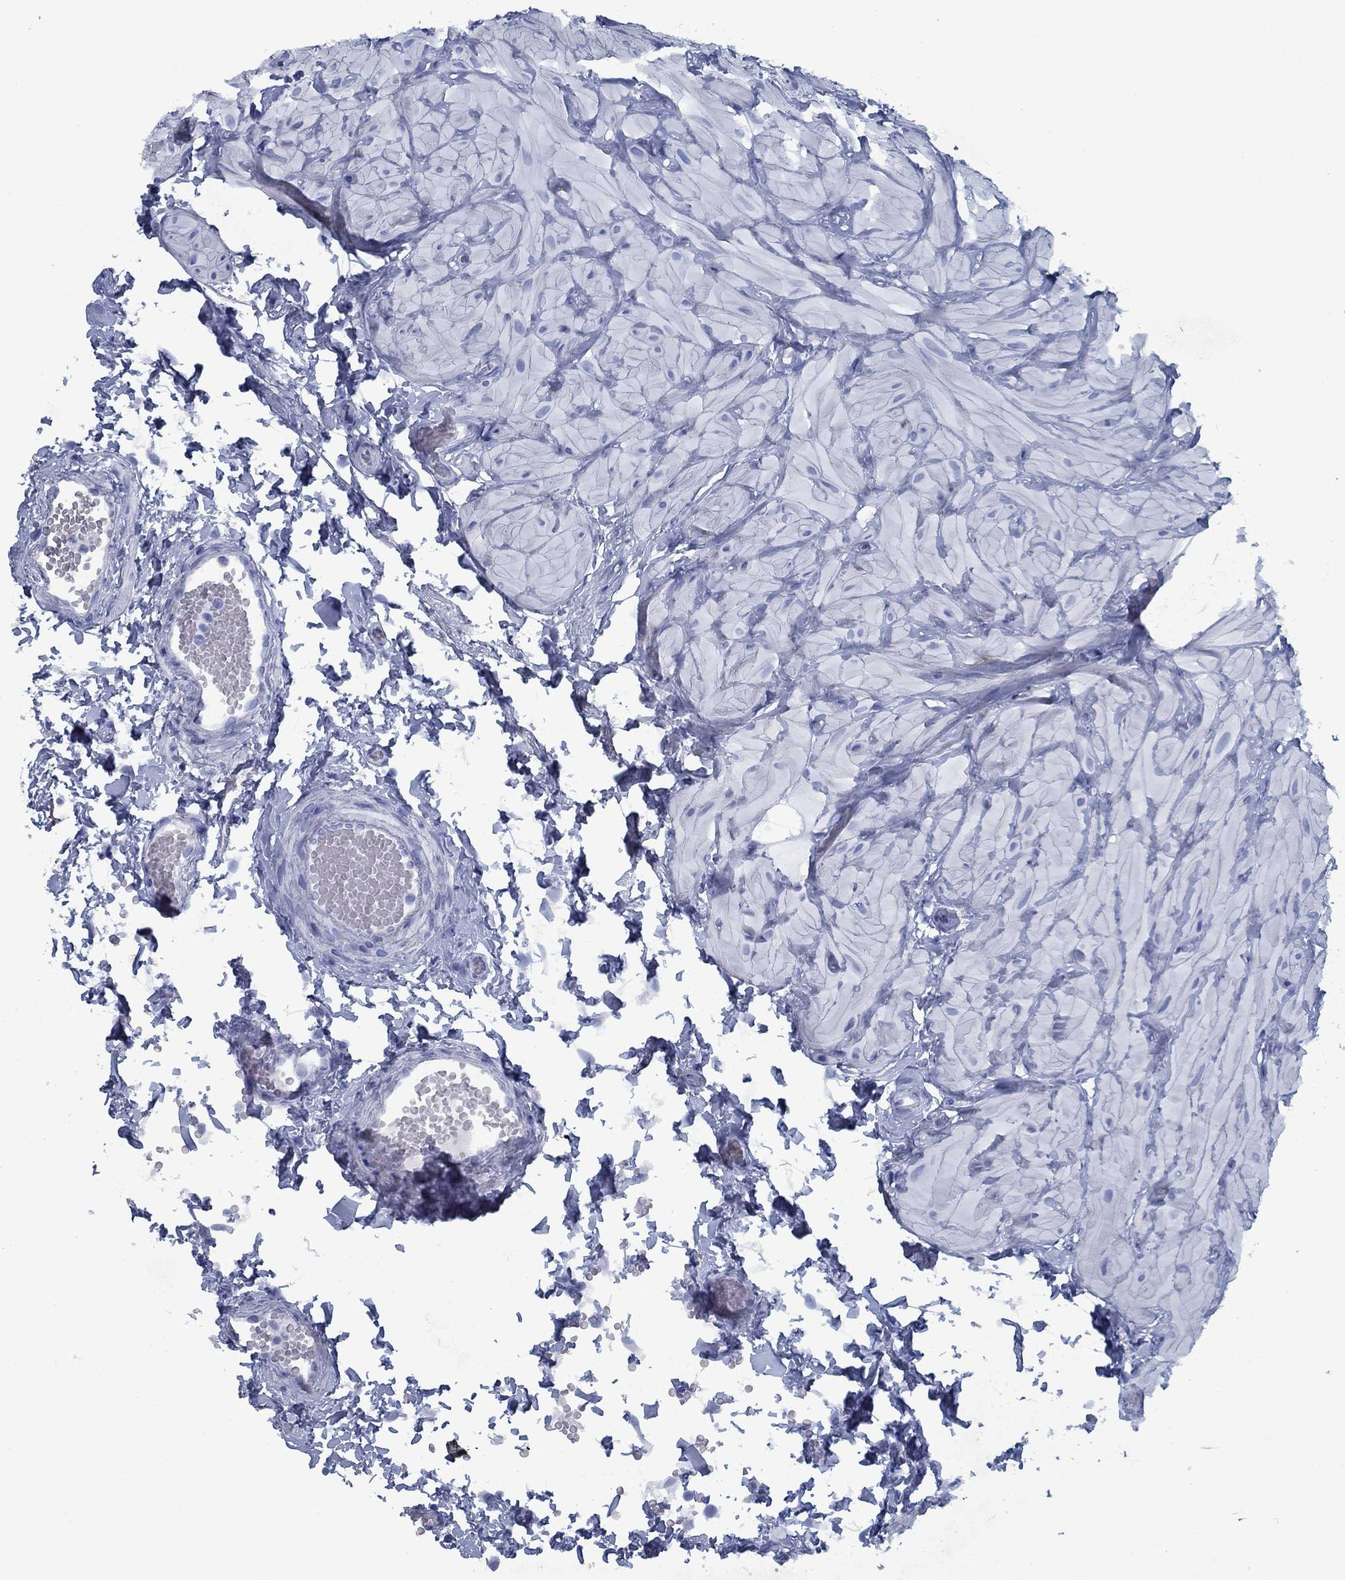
{"staining": {"intensity": "negative", "quantity": "none", "location": "none"}, "tissue": "epididymis", "cell_type": "Glandular cells", "image_type": "normal", "snomed": [{"axis": "morphology", "description": "Normal tissue, NOS"}, {"axis": "topography", "description": "Epididymis"}, {"axis": "topography", "description": "Vas deferens"}], "caption": "This is an IHC photomicrograph of benign human epididymis. There is no expression in glandular cells.", "gene": "PNMA8A", "patient": {"sex": "male", "age": 23}}